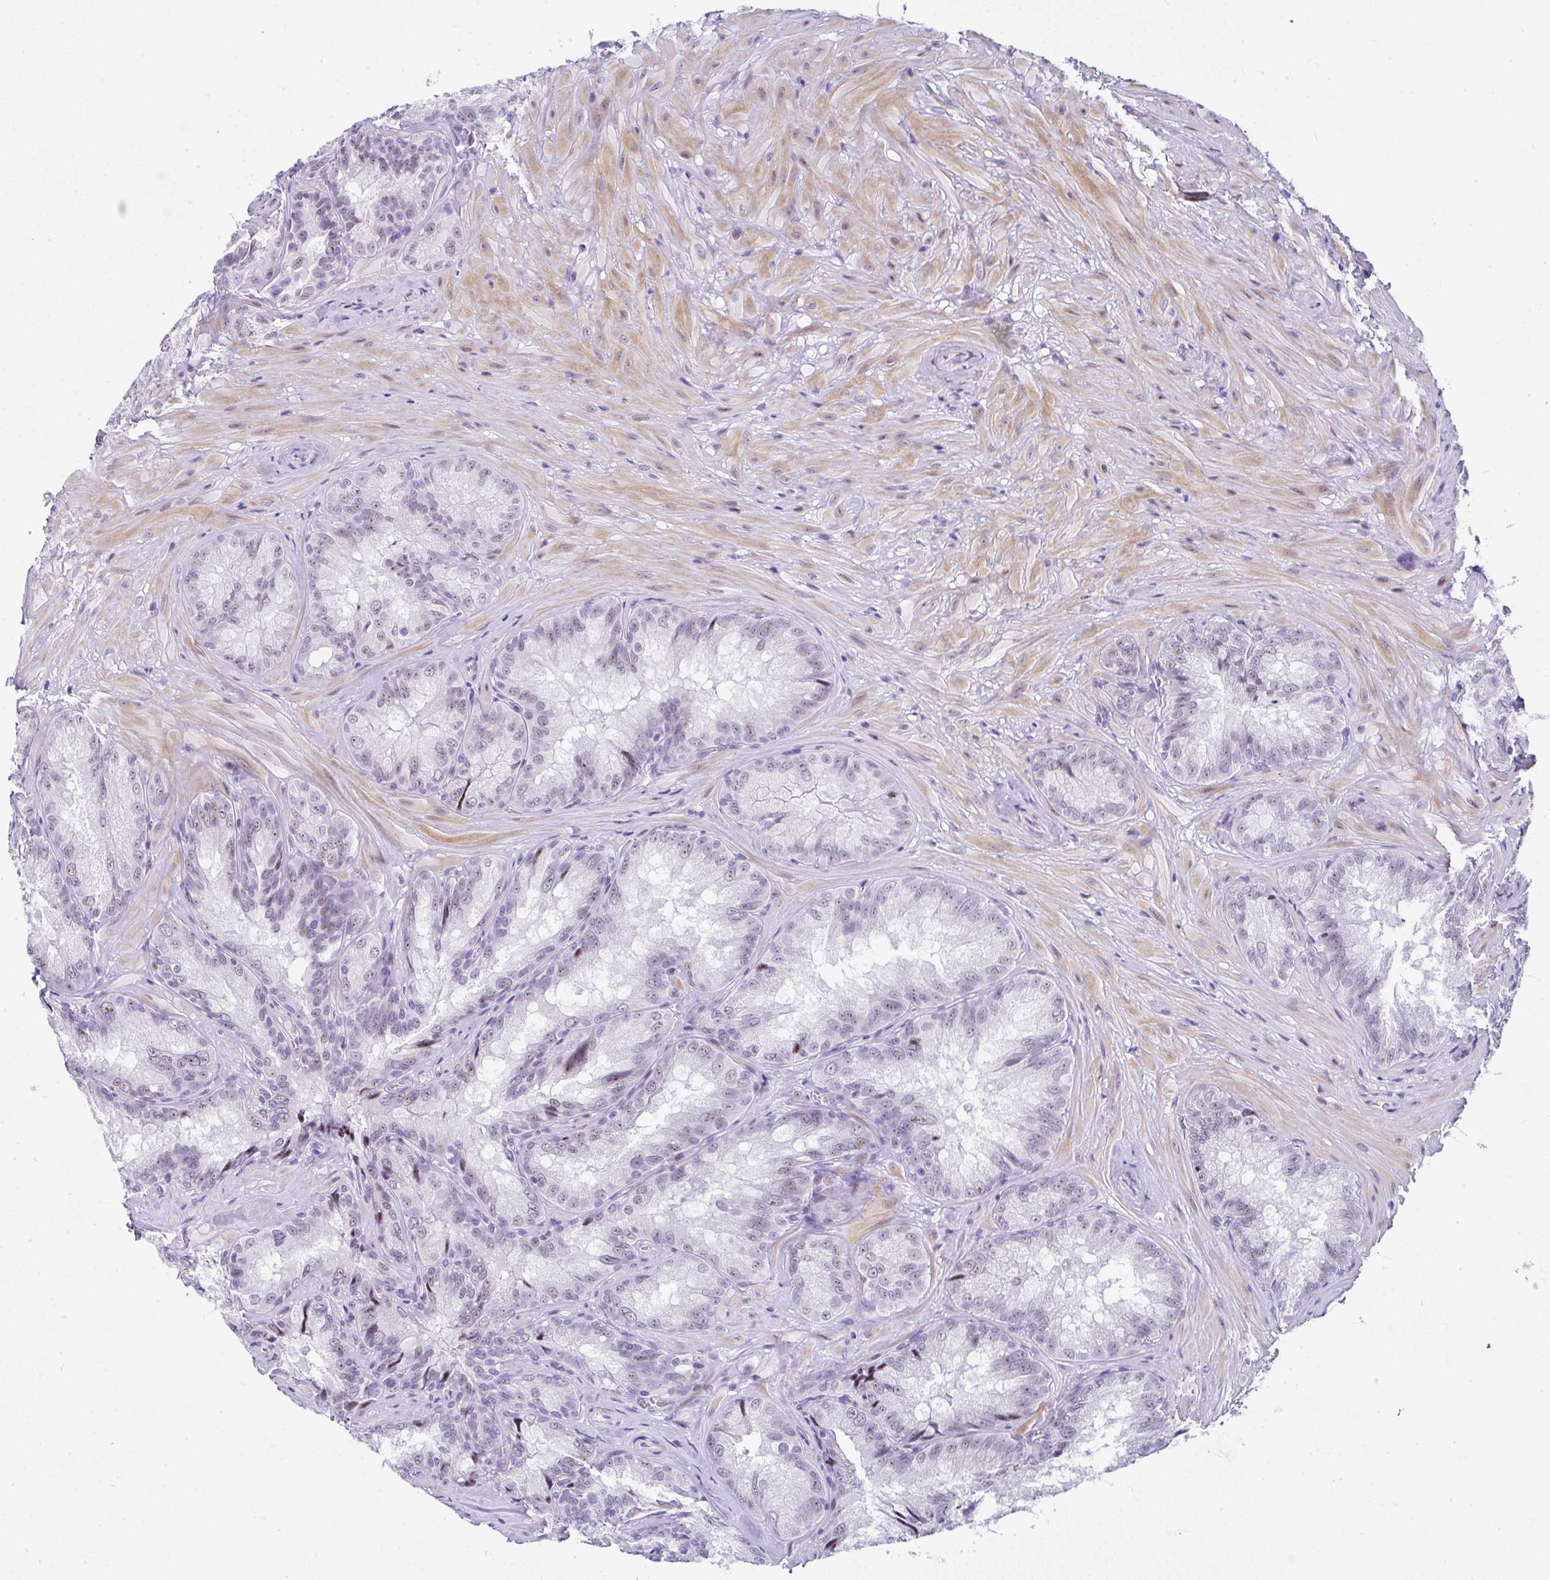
{"staining": {"intensity": "moderate", "quantity": "<25%", "location": "nuclear"}, "tissue": "seminal vesicle", "cell_type": "Glandular cells", "image_type": "normal", "snomed": [{"axis": "morphology", "description": "Normal tissue, NOS"}, {"axis": "topography", "description": "Seminal veicle"}], "caption": "Immunohistochemical staining of unremarkable human seminal vesicle demonstrates moderate nuclear protein expression in about <25% of glandular cells.", "gene": "NR1D2", "patient": {"sex": "male", "age": 47}}